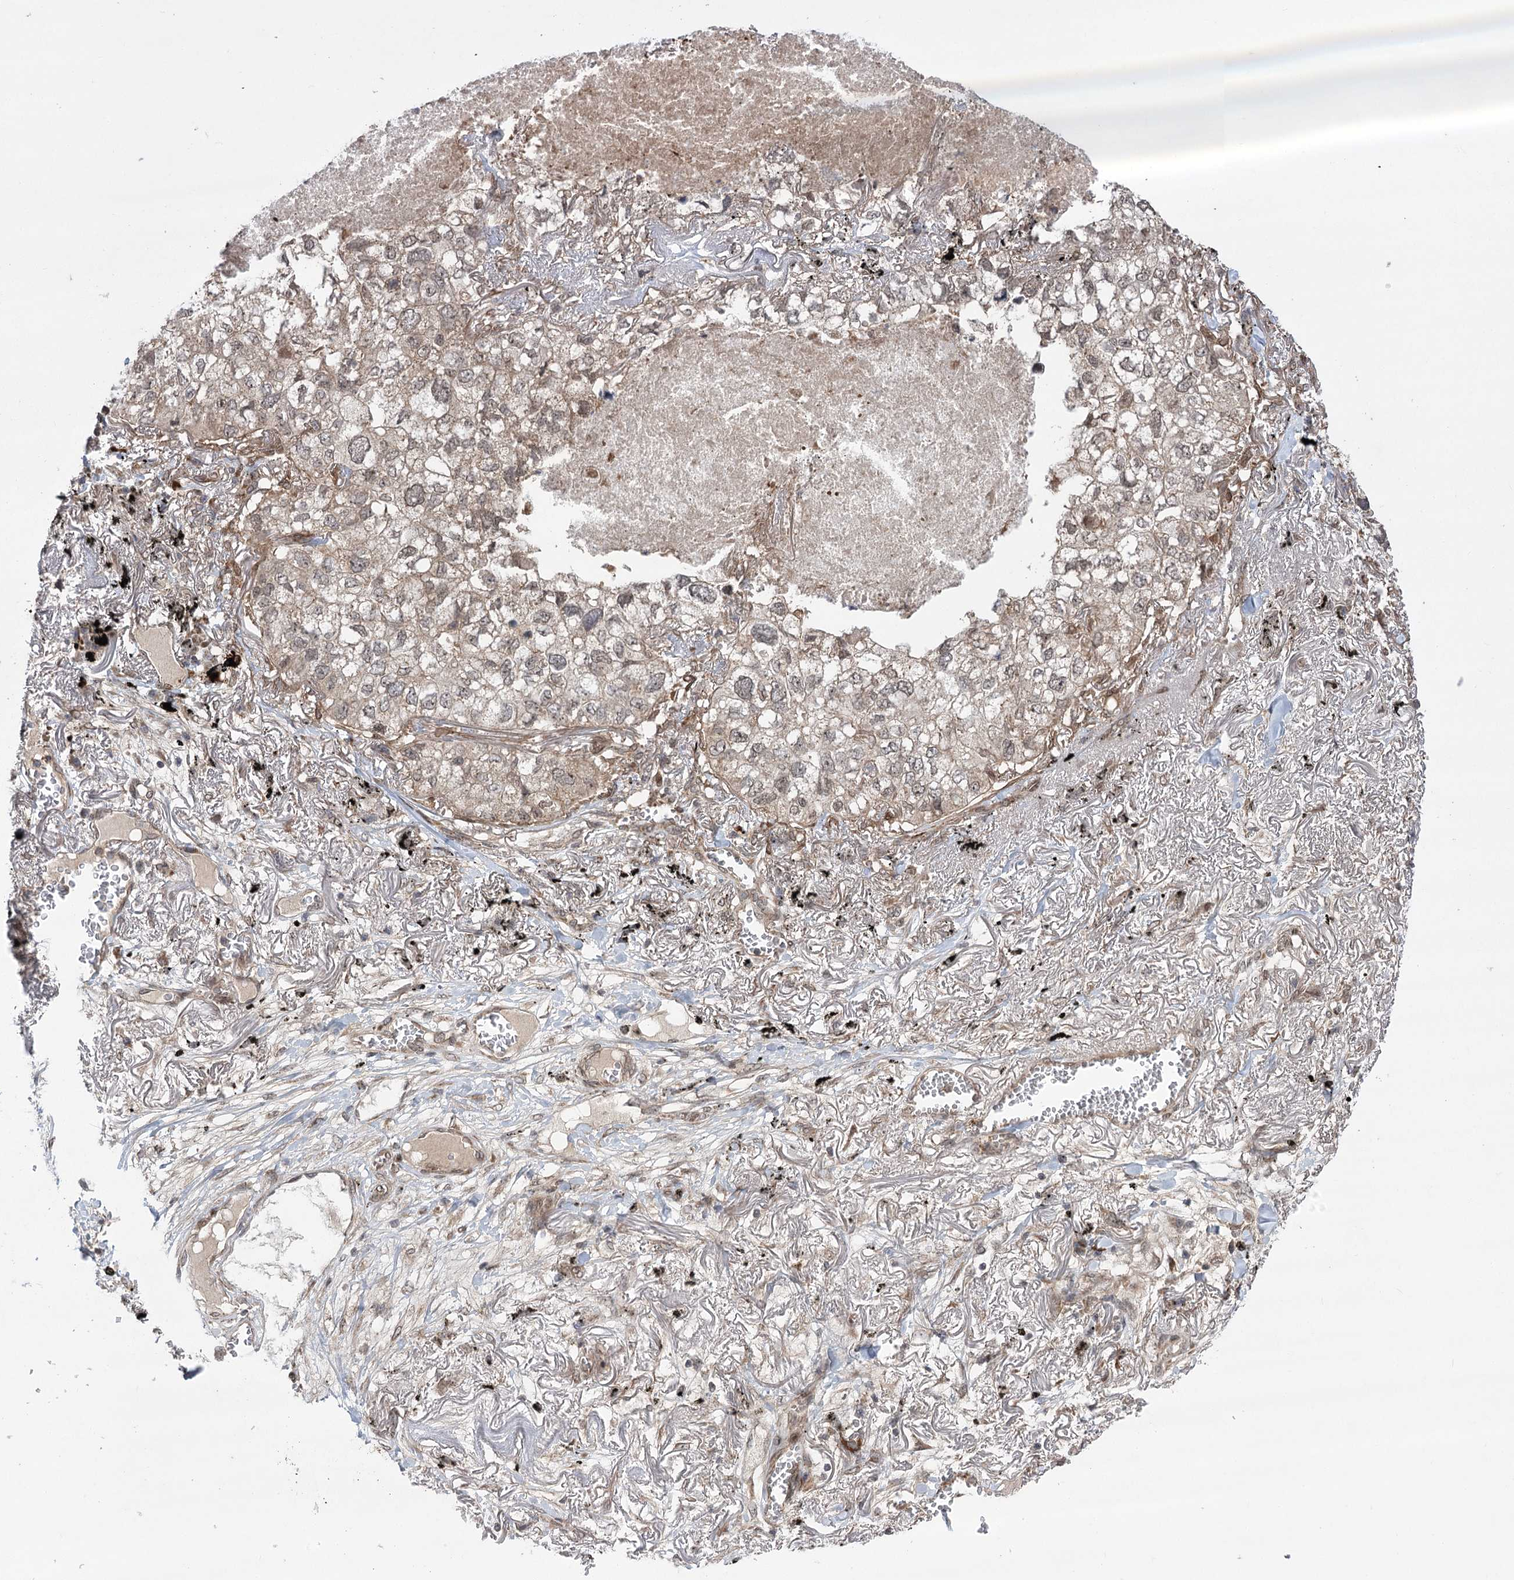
{"staining": {"intensity": "weak", "quantity": "<25%", "location": "cytoplasmic/membranous"}, "tissue": "lung cancer", "cell_type": "Tumor cells", "image_type": "cancer", "snomed": [{"axis": "morphology", "description": "Adenocarcinoma, NOS"}, {"axis": "topography", "description": "Lung"}], "caption": "Immunohistochemical staining of human lung cancer demonstrates no significant staining in tumor cells.", "gene": "TENM2", "patient": {"sex": "male", "age": 65}}